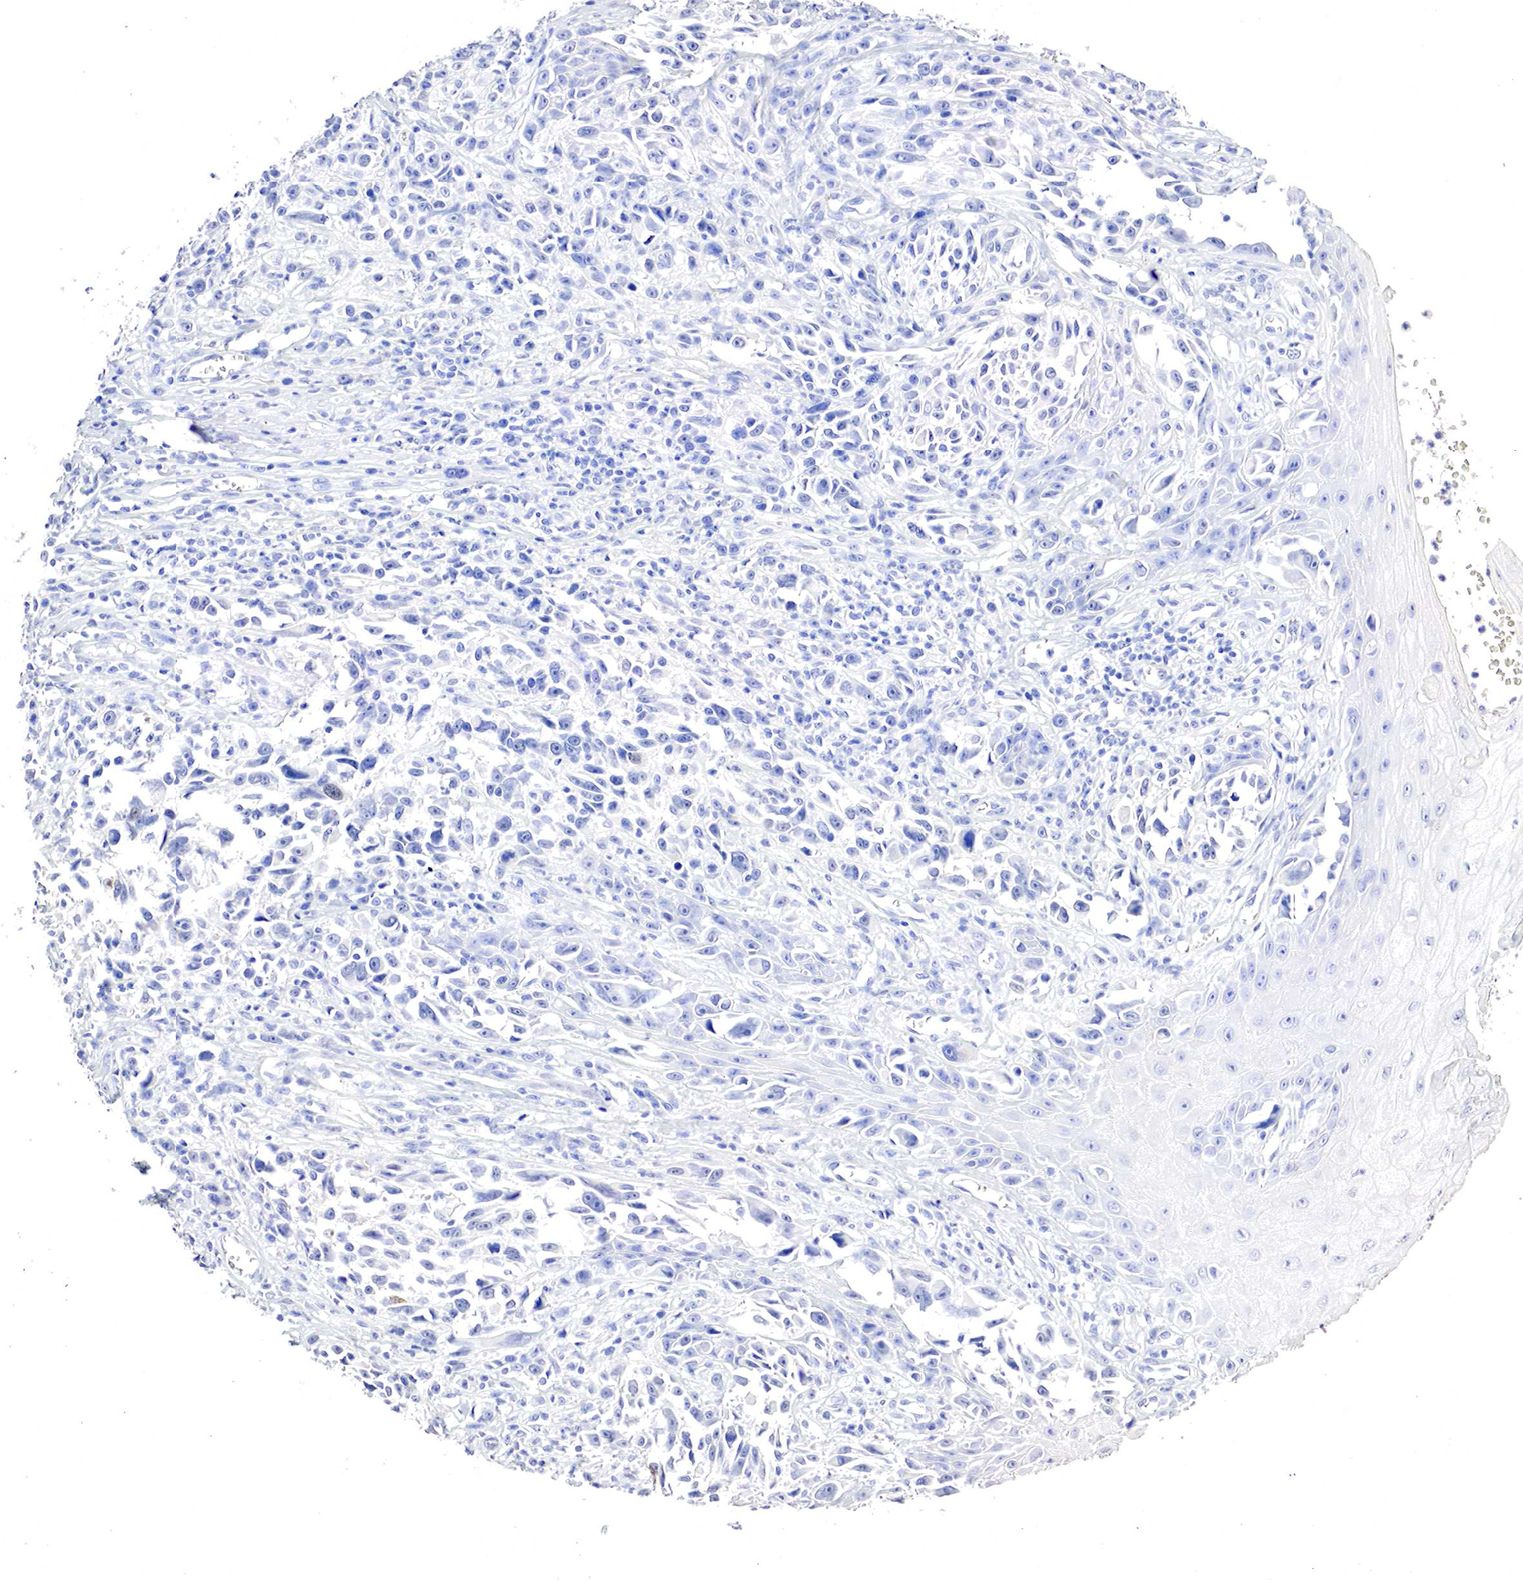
{"staining": {"intensity": "negative", "quantity": "none", "location": "none"}, "tissue": "melanoma", "cell_type": "Tumor cells", "image_type": "cancer", "snomed": [{"axis": "morphology", "description": "Malignant melanoma, NOS"}, {"axis": "topography", "description": "Skin"}], "caption": "Tumor cells show no significant protein expression in malignant melanoma. The staining is performed using DAB (3,3'-diaminobenzidine) brown chromogen with nuclei counter-stained in using hematoxylin.", "gene": "OTC", "patient": {"sex": "female", "age": 82}}